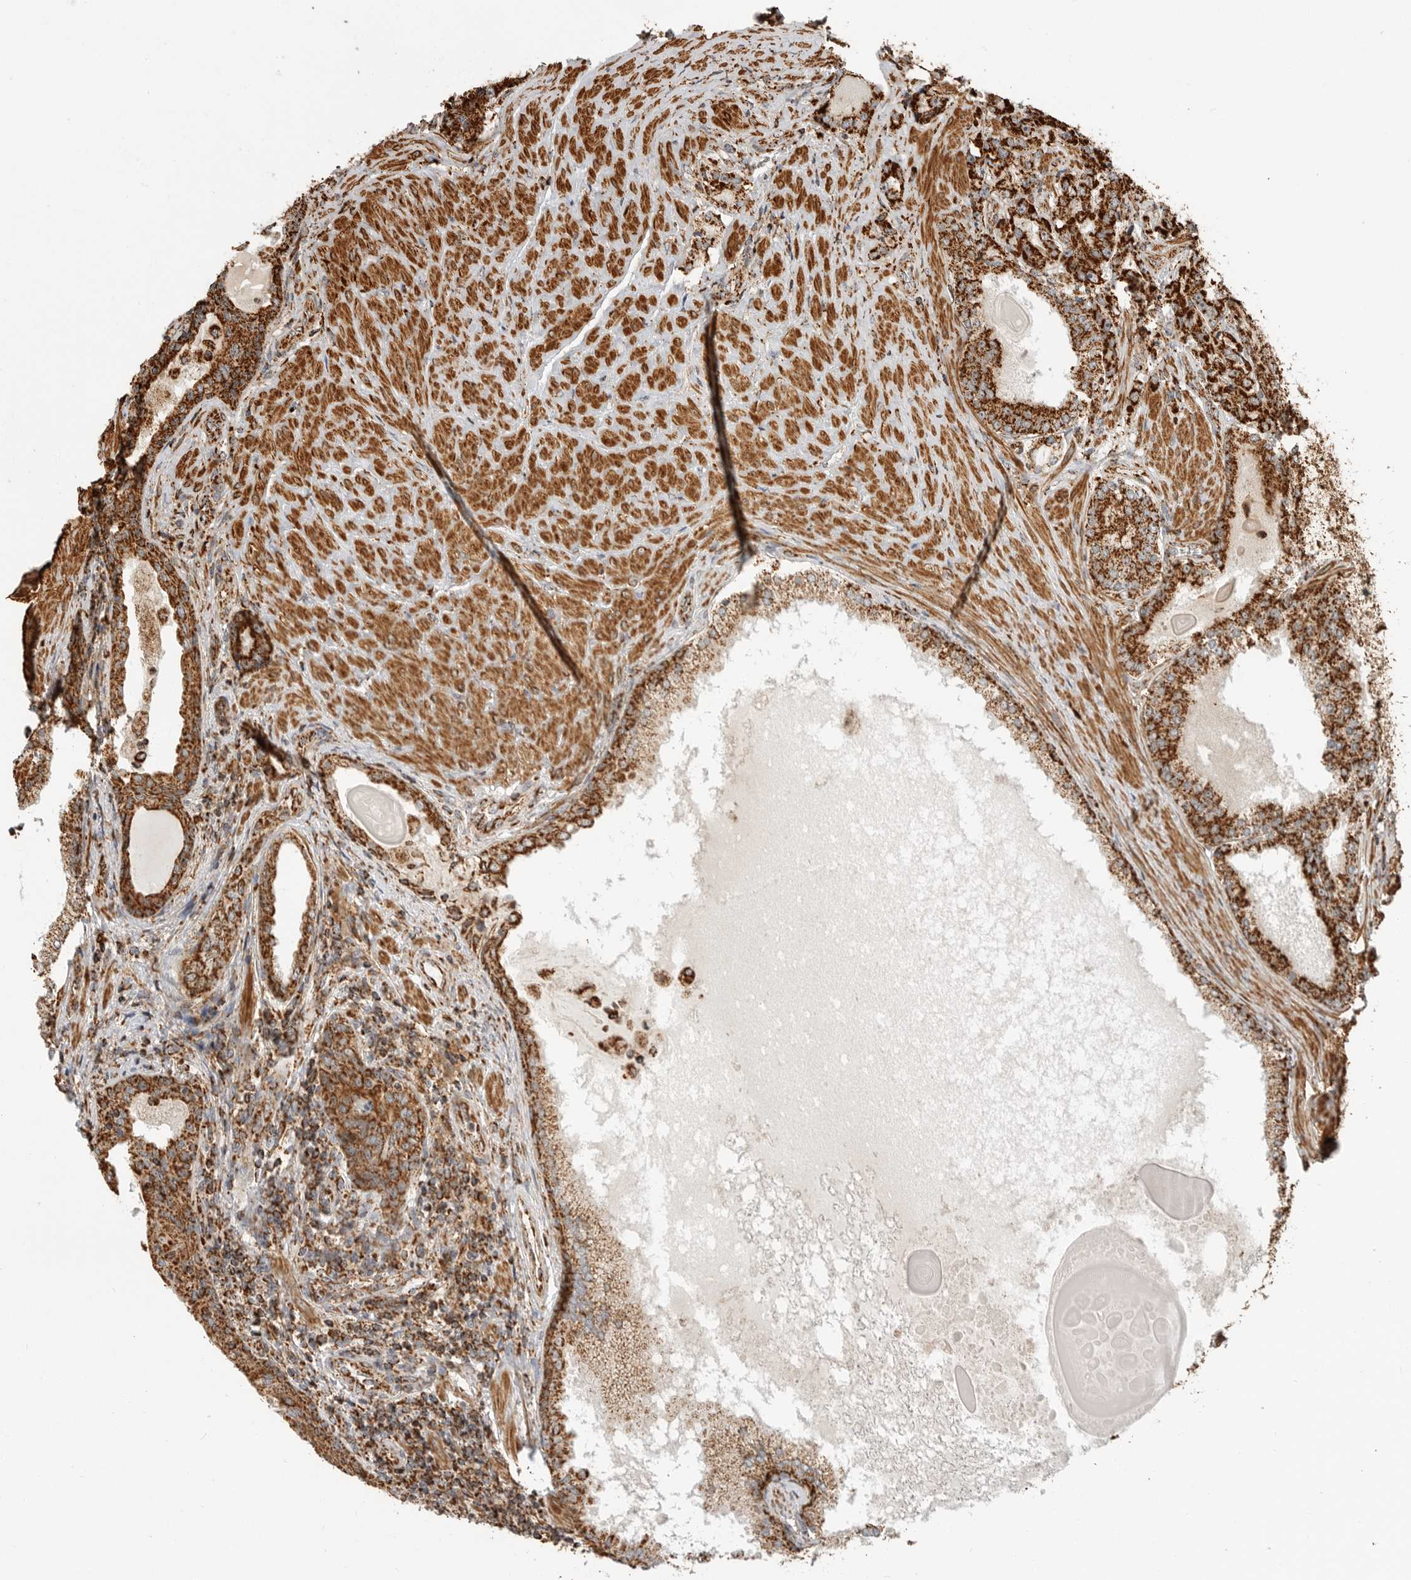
{"staining": {"intensity": "strong", "quantity": ">75%", "location": "cytoplasmic/membranous"}, "tissue": "prostate cancer", "cell_type": "Tumor cells", "image_type": "cancer", "snomed": [{"axis": "morphology", "description": "Adenocarcinoma, High grade"}, {"axis": "topography", "description": "Prostate"}], "caption": "The image exhibits immunohistochemical staining of prostate cancer (high-grade adenocarcinoma). There is strong cytoplasmic/membranous positivity is appreciated in approximately >75% of tumor cells.", "gene": "BMP2K", "patient": {"sex": "male", "age": 60}}